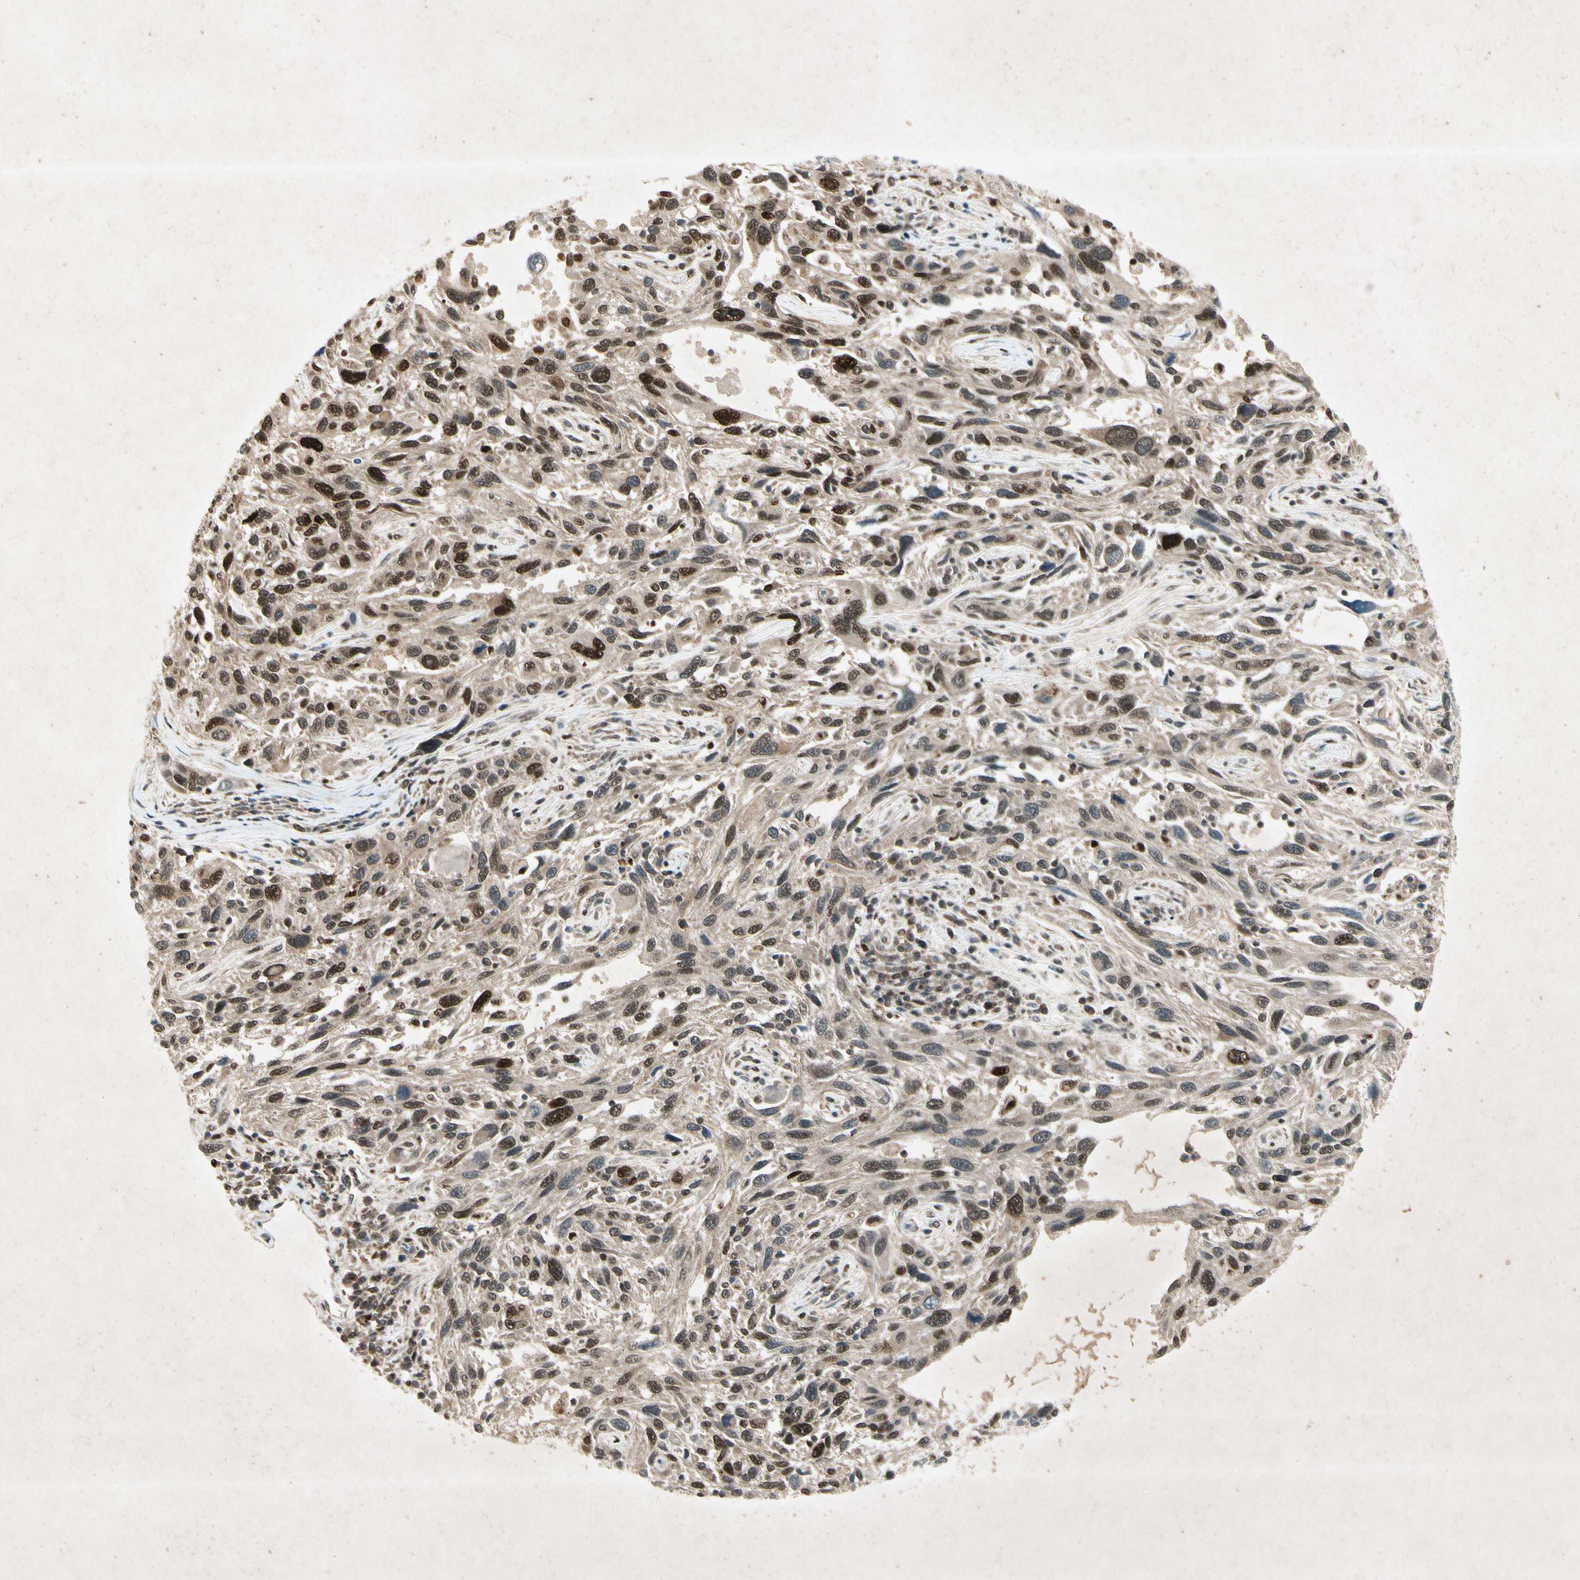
{"staining": {"intensity": "moderate", "quantity": "25%-75%", "location": "nuclear"}, "tissue": "melanoma", "cell_type": "Tumor cells", "image_type": "cancer", "snomed": [{"axis": "morphology", "description": "Malignant melanoma, NOS"}, {"axis": "topography", "description": "Skin"}], "caption": "Human malignant melanoma stained with a protein marker reveals moderate staining in tumor cells.", "gene": "RNF43", "patient": {"sex": "male", "age": 53}}